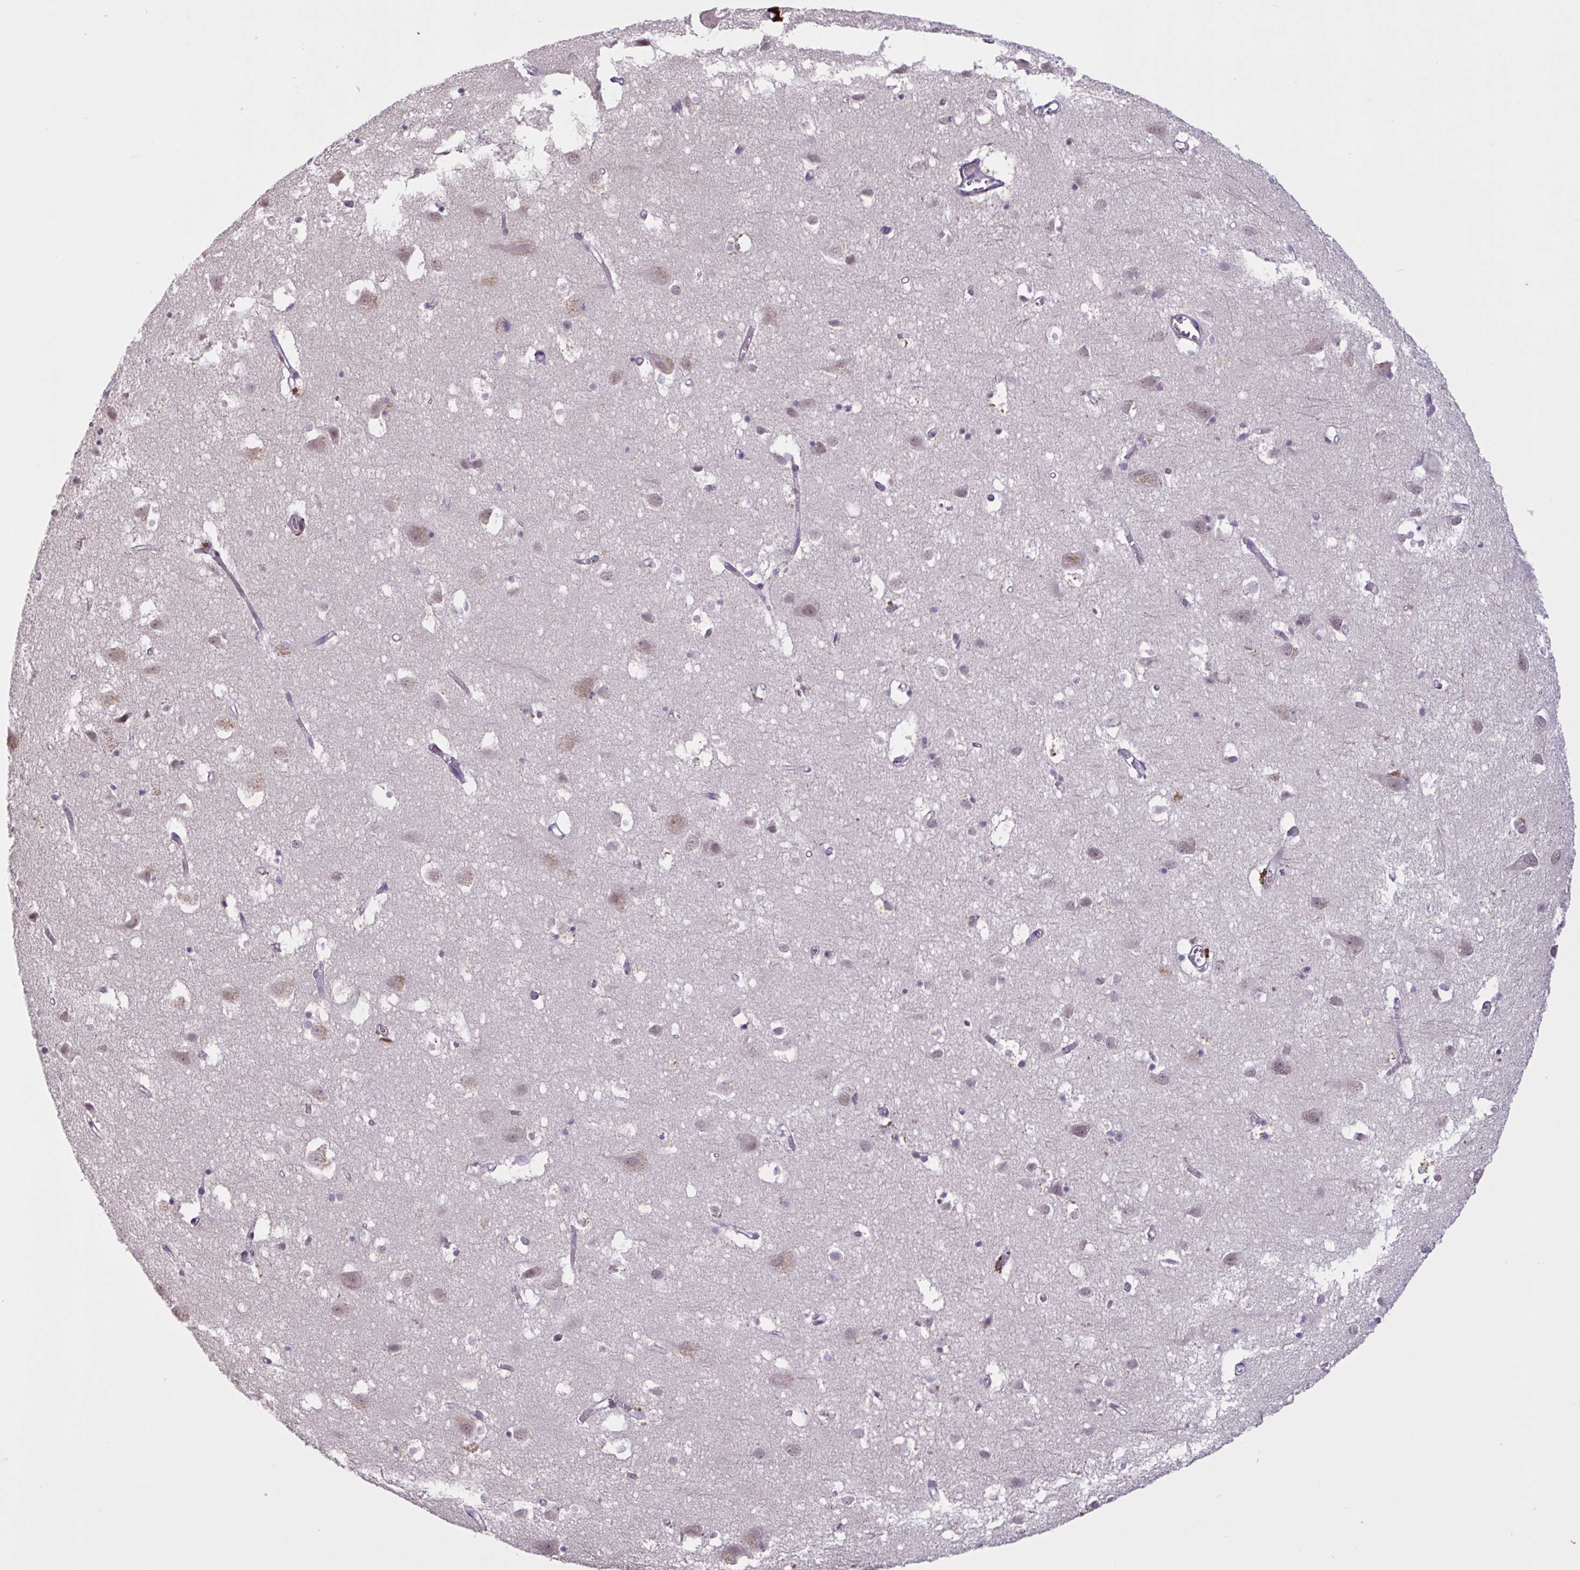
{"staining": {"intensity": "negative", "quantity": "none", "location": "none"}, "tissue": "cerebral cortex", "cell_type": "Endothelial cells", "image_type": "normal", "snomed": [{"axis": "morphology", "description": "Normal tissue, NOS"}, {"axis": "topography", "description": "Cerebral cortex"}], "caption": "DAB immunohistochemical staining of unremarkable cerebral cortex shows no significant positivity in endothelial cells.", "gene": "ENSG00000281613", "patient": {"sex": "male", "age": 70}}